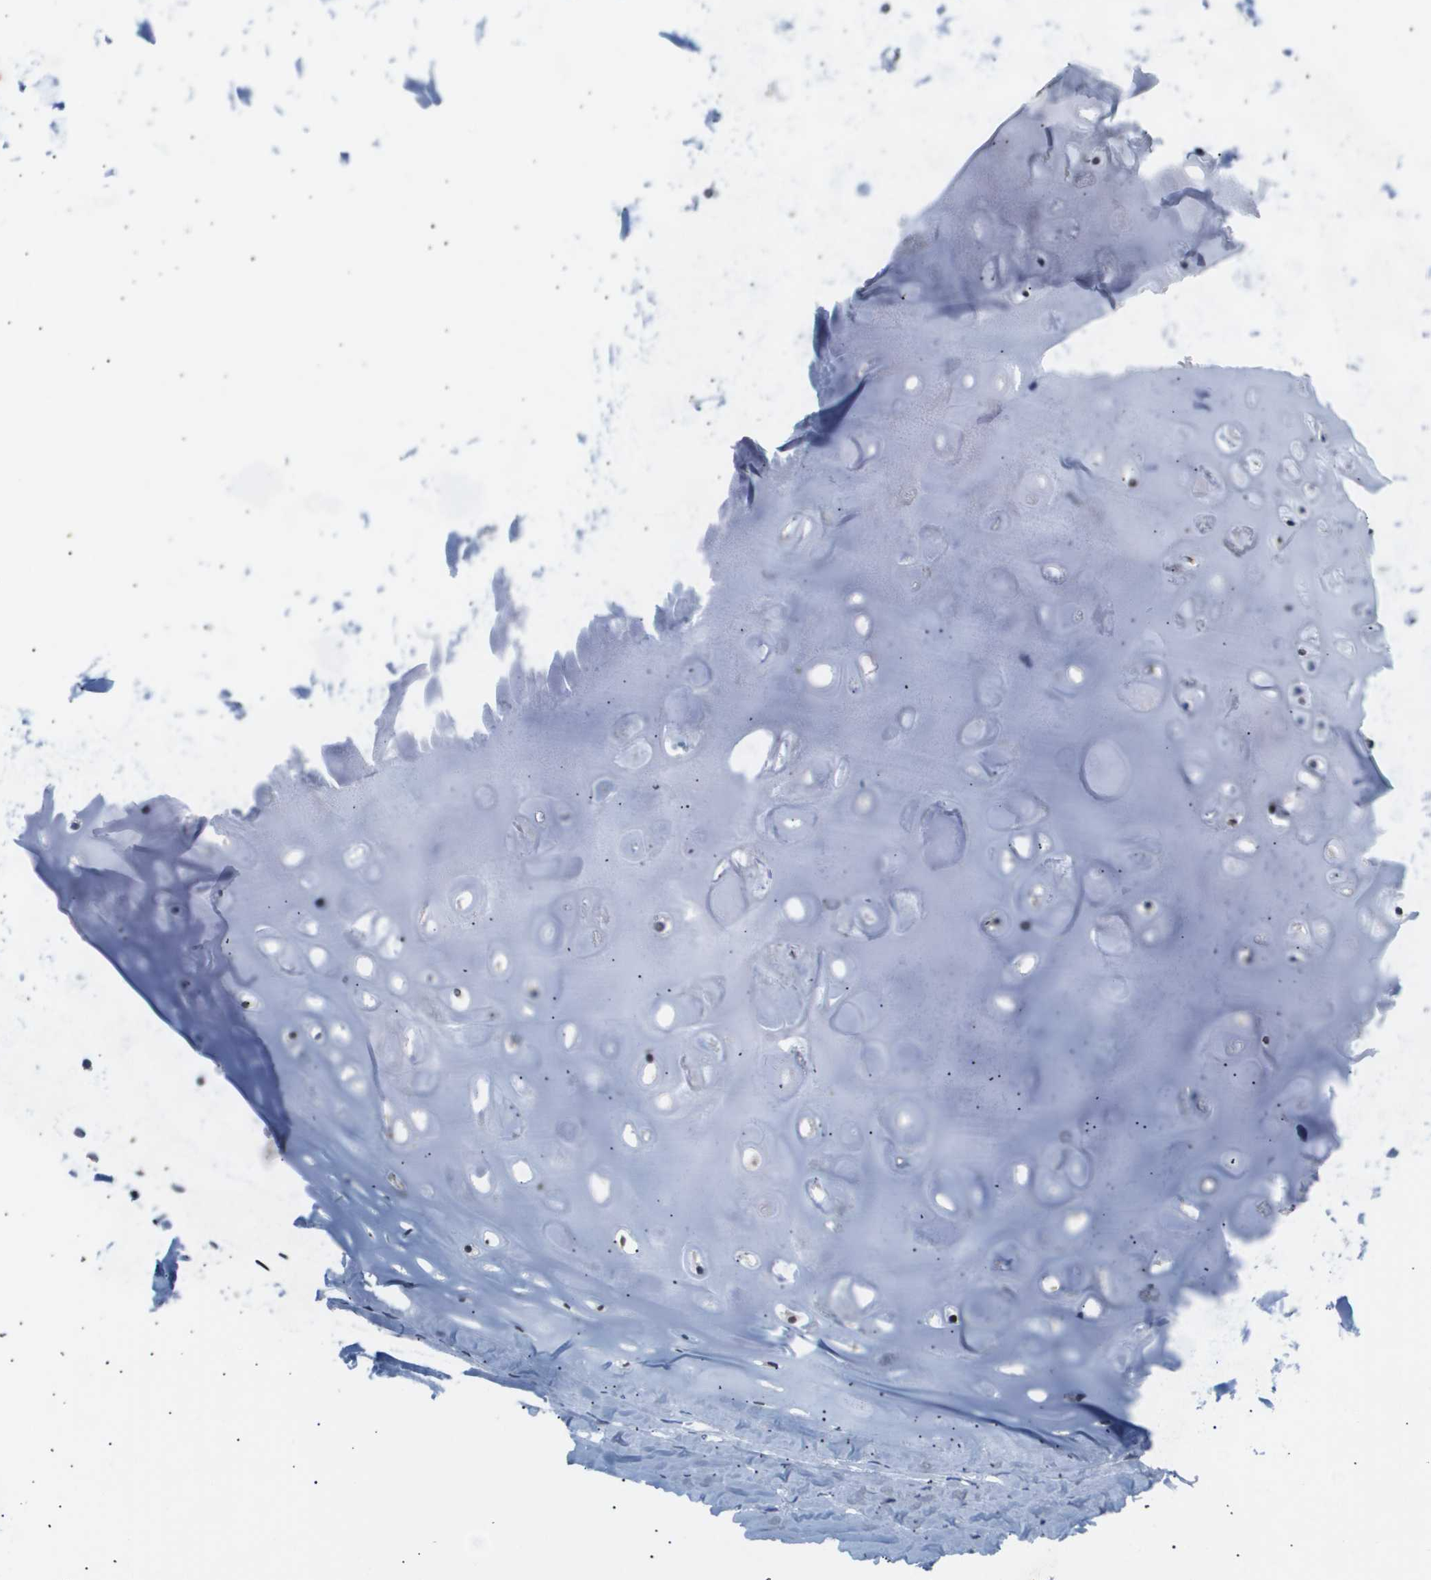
{"staining": {"intensity": "negative", "quantity": "none", "location": "none"}, "tissue": "adipose tissue", "cell_type": "Adipocytes", "image_type": "normal", "snomed": [{"axis": "morphology", "description": "Normal tissue, NOS"}, {"axis": "topography", "description": "Cartilage tissue"}, {"axis": "topography", "description": "Bronchus"}], "caption": "Histopathology image shows no significant protein staining in adipocytes of unremarkable adipose tissue.", "gene": "ANAPC2", "patient": {"sex": "female", "age": 73}}